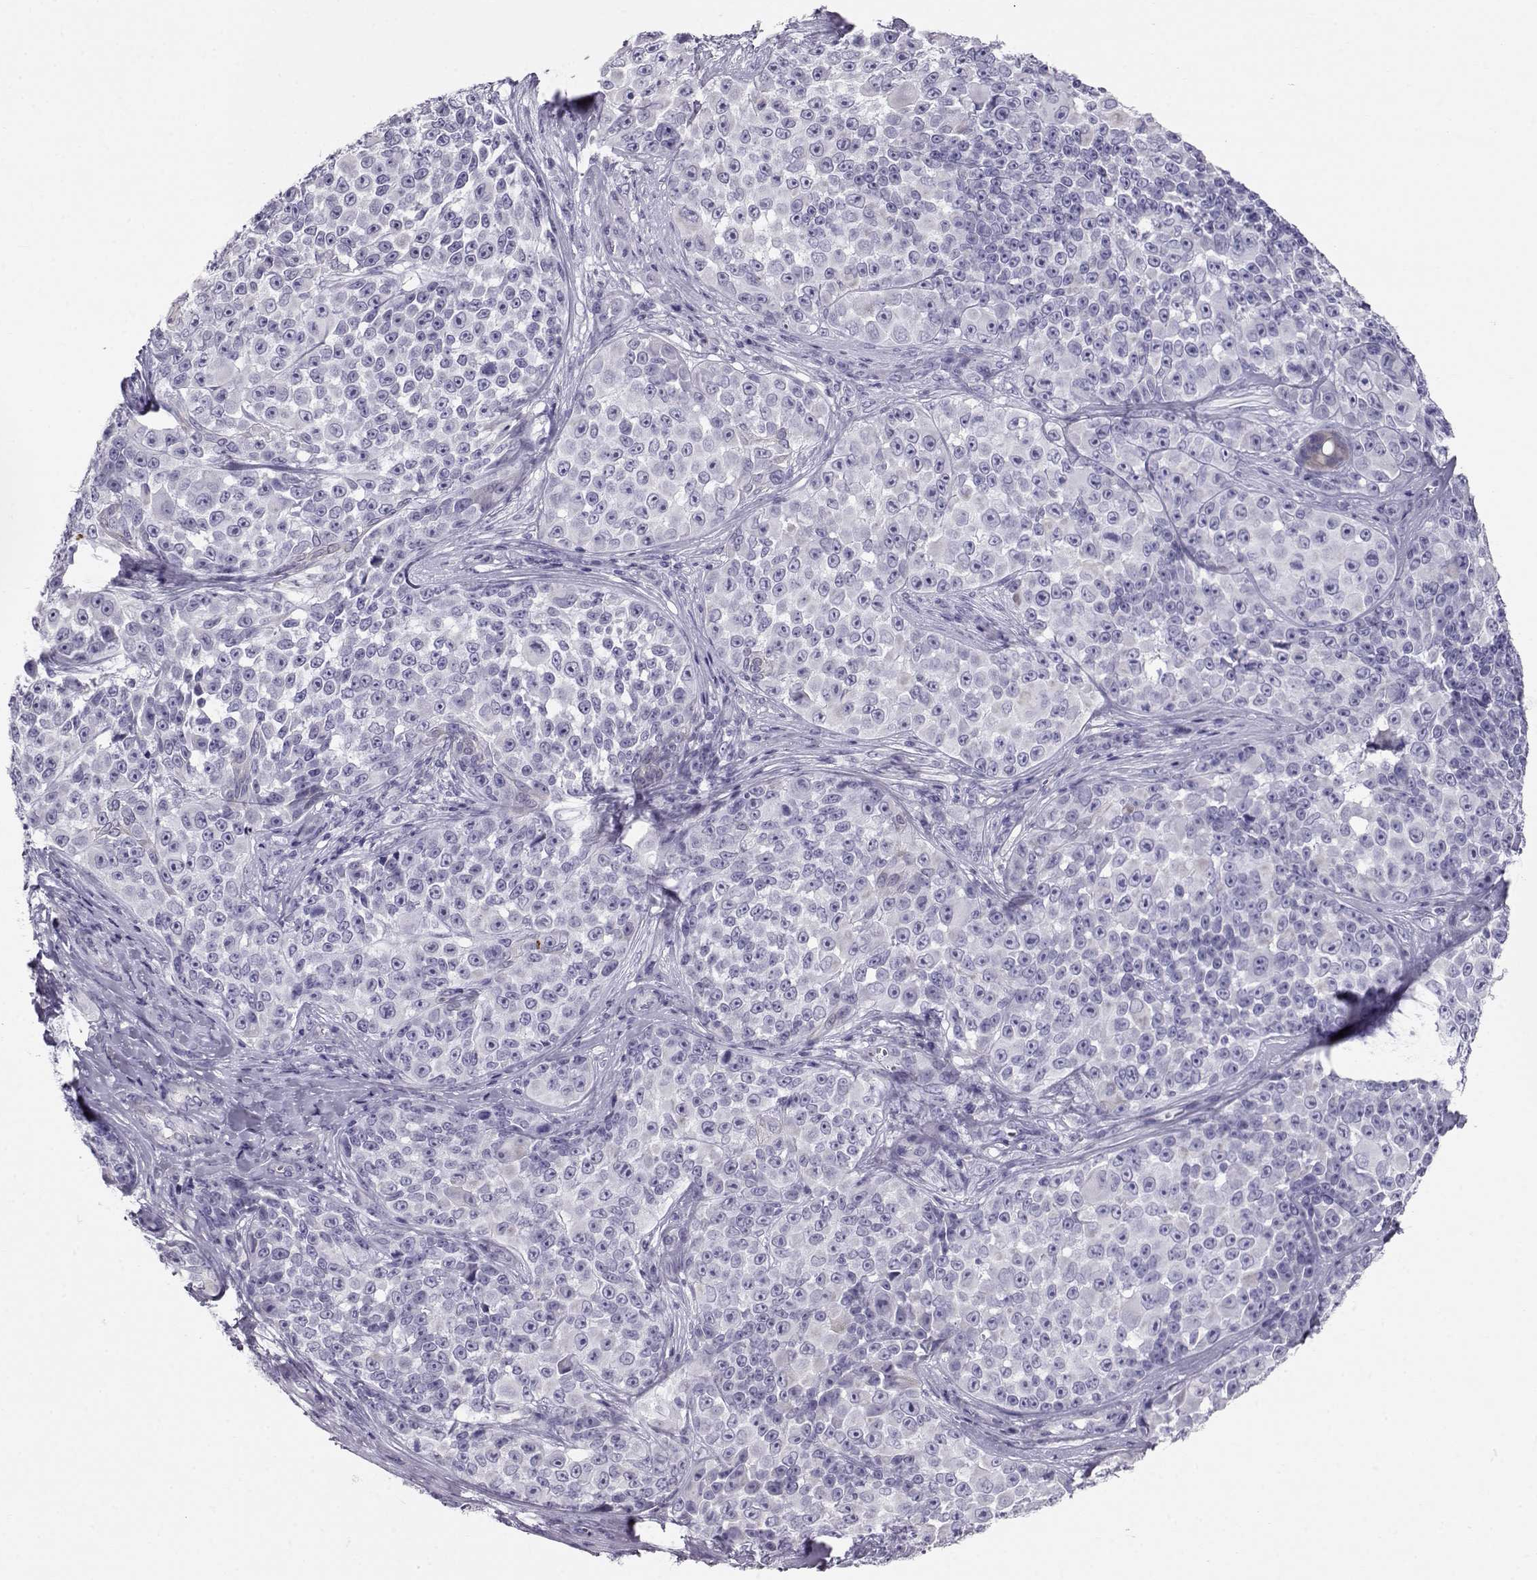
{"staining": {"intensity": "negative", "quantity": "none", "location": "none"}, "tissue": "melanoma", "cell_type": "Tumor cells", "image_type": "cancer", "snomed": [{"axis": "morphology", "description": "Malignant melanoma, NOS"}, {"axis": "topography", "description": "Skin"}], "caption": "Human malignant melanoma stained for a protein using immunohistochemistry (IHC) exhibits no positivity in tumor cells.", "gene": "GPR26", "patient": {"sex": "female", "age": 88}}